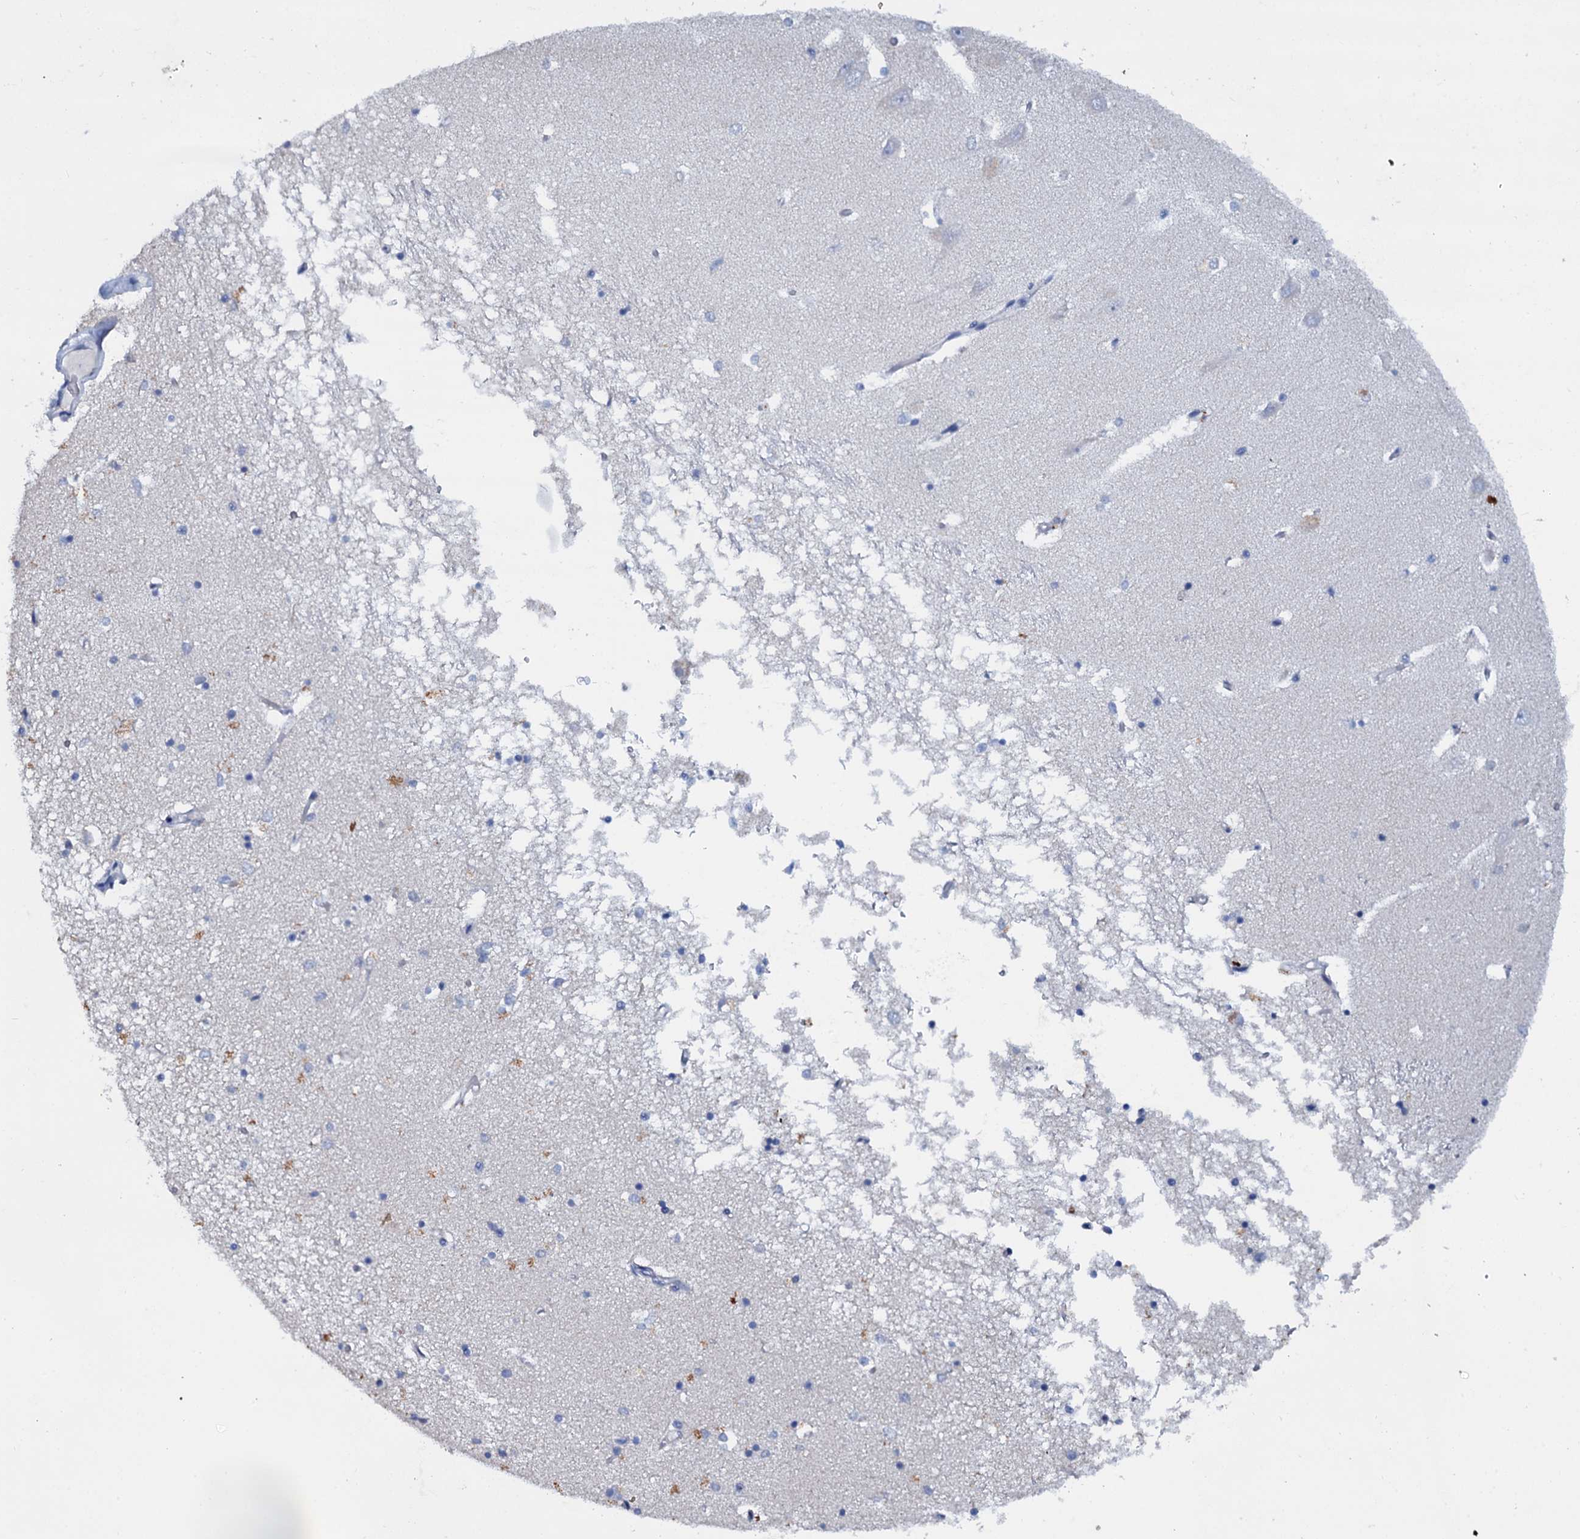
{"staining": {"intensity": "negative", "quantity": "none", "location": "none"}, "tissue": "hippocampus", "cell_type": "Glial cells", "image_type": "normal", "snomed": [{"axis": "morphology", "description": "Normal tissue, NOS"}, {"axis": "topography", "description": "Hippocampus"}], "caption": "The IHC histopathology image has no significant staining in glial cells of hippocampus. Brightfield microscopy of immunohistochemistry stained with DAB (brown) and hematoxylin (blue), captured at high magnification.", "gene": "SLC37A4", "patient": {"sex": "male", "age": 70}}